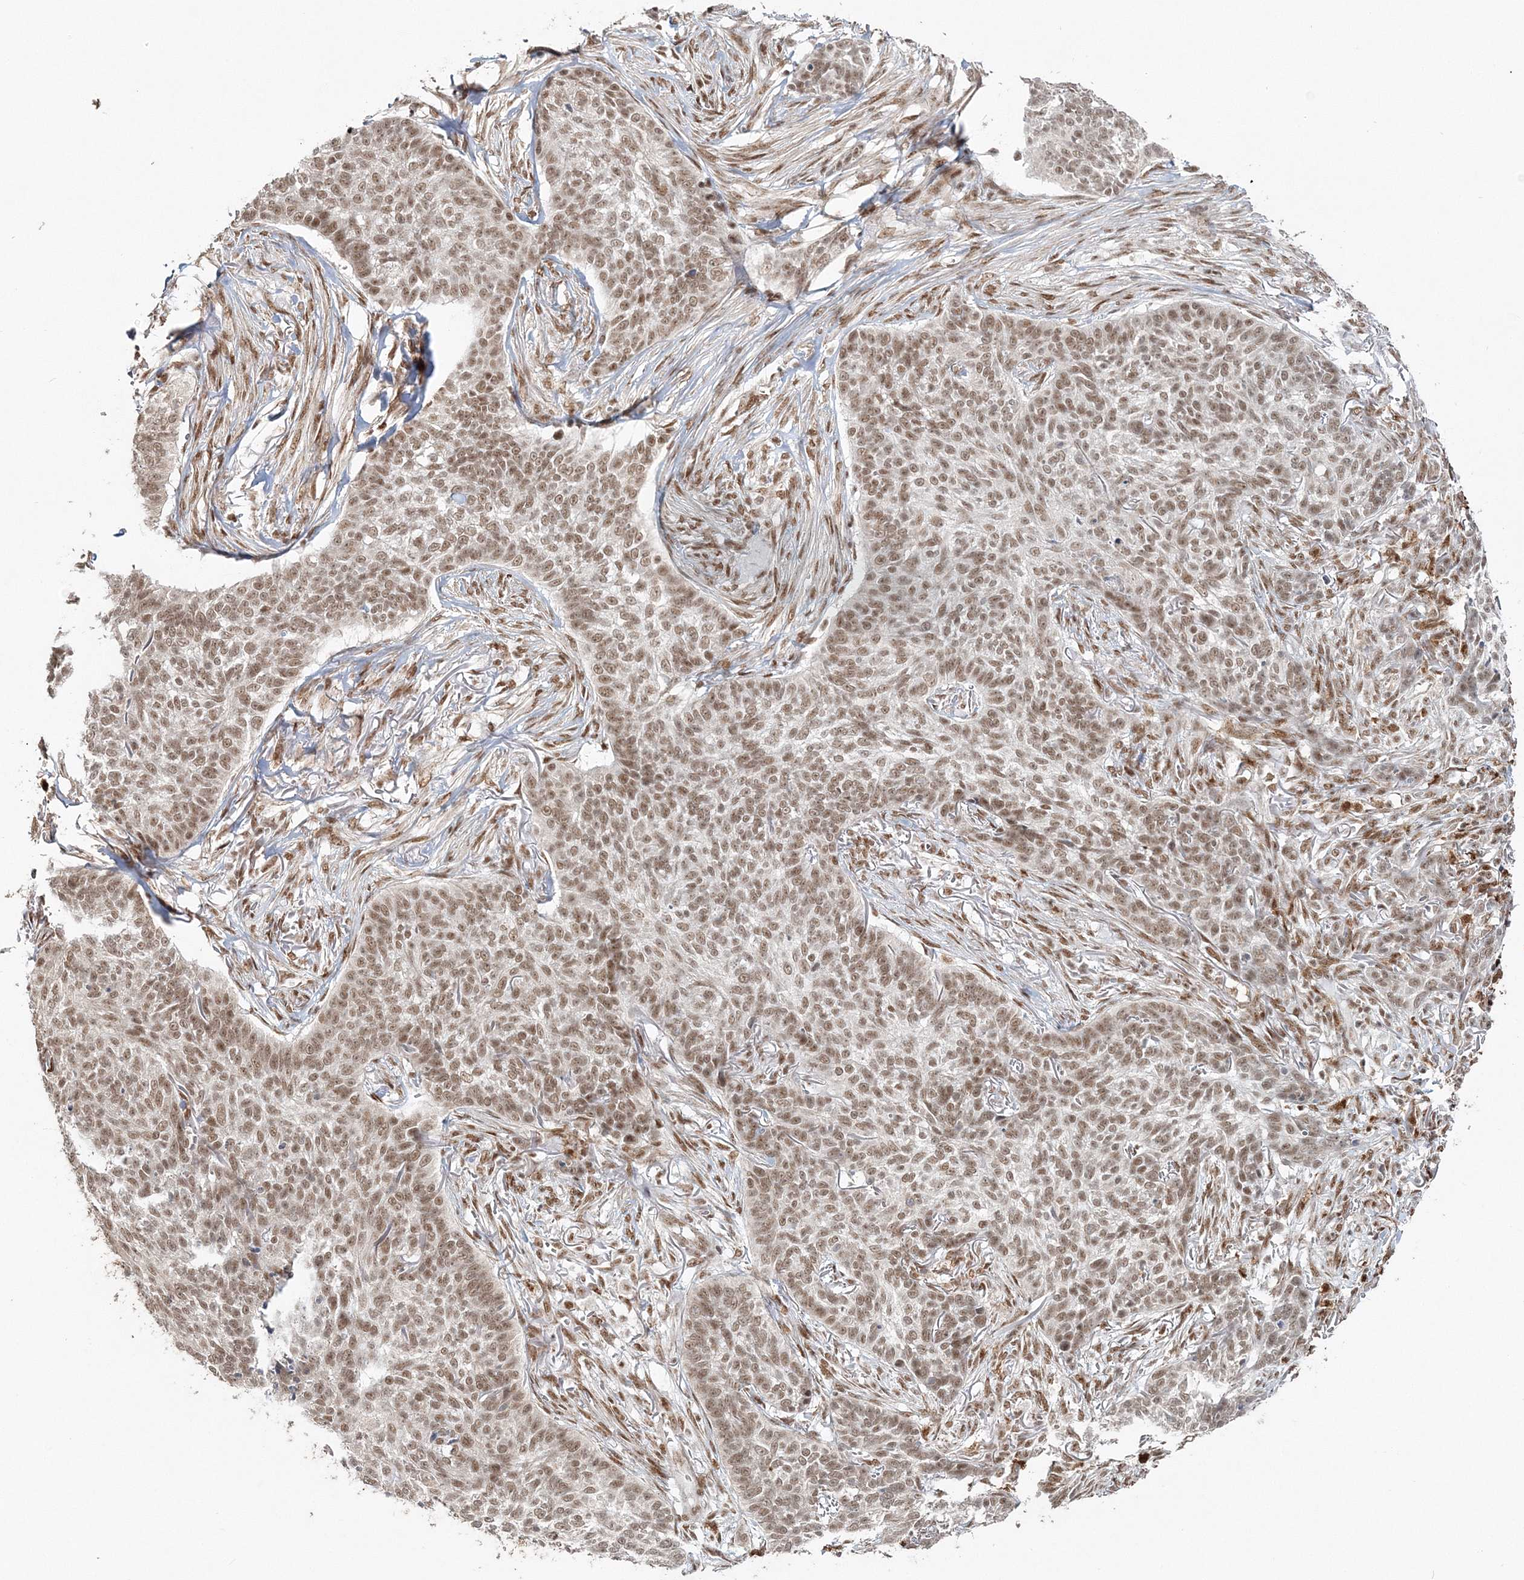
{"staining": {"intensity": "moderate", "quantity": ">75%", "location": "nuclear"}, "tissue": "skin cancer", "cell_type": "Tumor cells", "image_type": "cancer", "snomed": [{"axis": "morphology", "description": "Basal cell carcinoma"}, {"axis": "topography", "description": "Skin"}], "caption": "A brown stain labels moderate nuclear expression of a protein in human skin basal cell carcinoma tumor cells.", "gene": "QRICH1", "patient": {"sex": "male", "age": 85}}